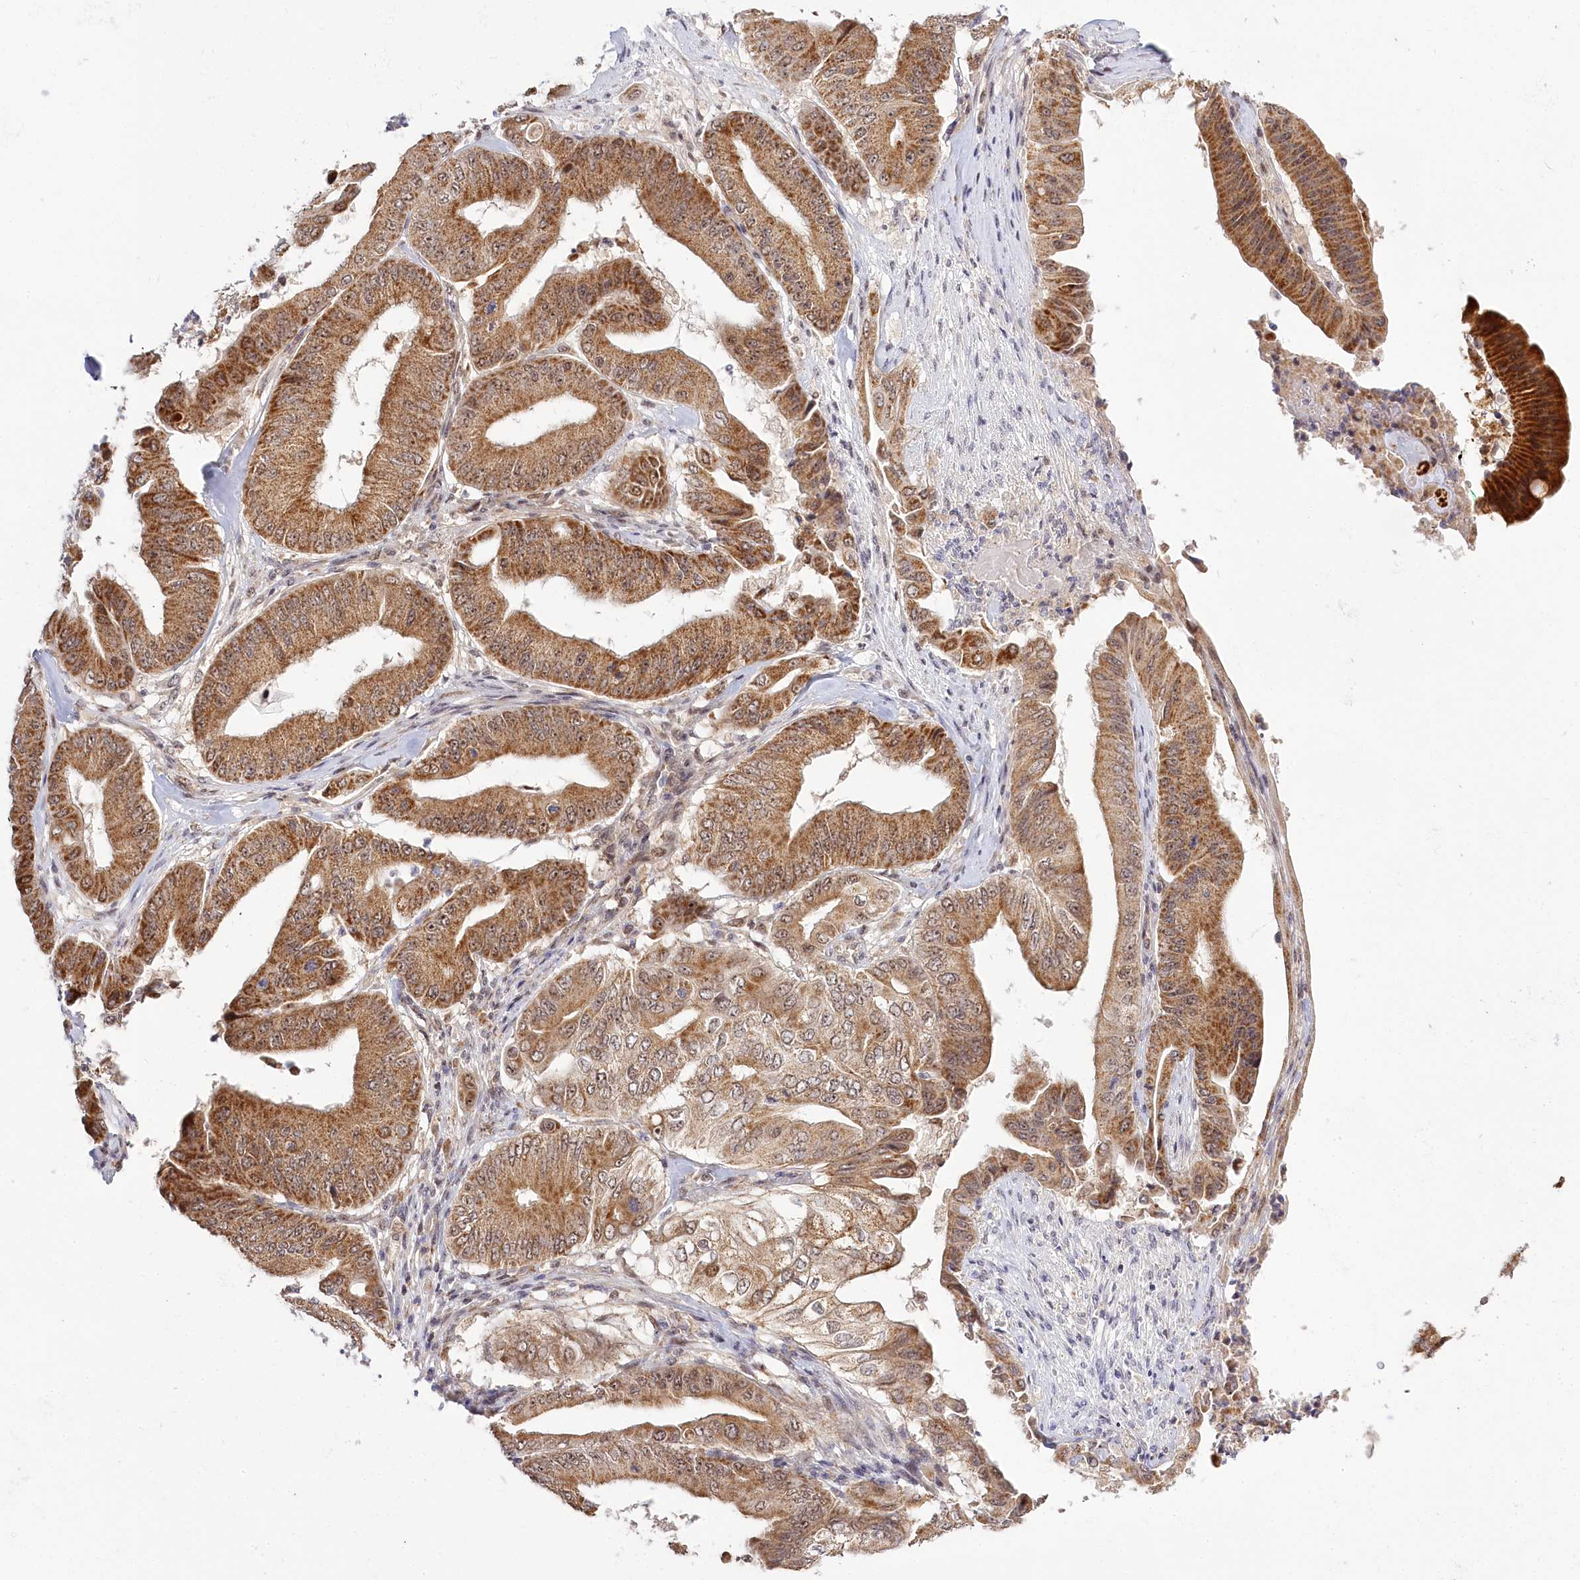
{"staining": {"intensity": "moderate", "quantity": ">75%", "location": "cytoplasmic/membranous"}, "tissue": "pancreatic cancer", "cell_type": "Tumor cells", "image_type": "cancer", "snomed": [{"axis": "morphology", "description": "Adenocarcinoma, NOS"}, {"axis": "topography", "description": "Pancreas"}], "caption": "This image displays immunohistochemistry (IHC) staining of human pancreatic cancer (adenocarcinoma), with medium moderate cytoplasmic/membranous positivity in about >75% of tumor cells.", "gene": "RTN4IP1", "patient": {"sex": "female", "age": 77}}